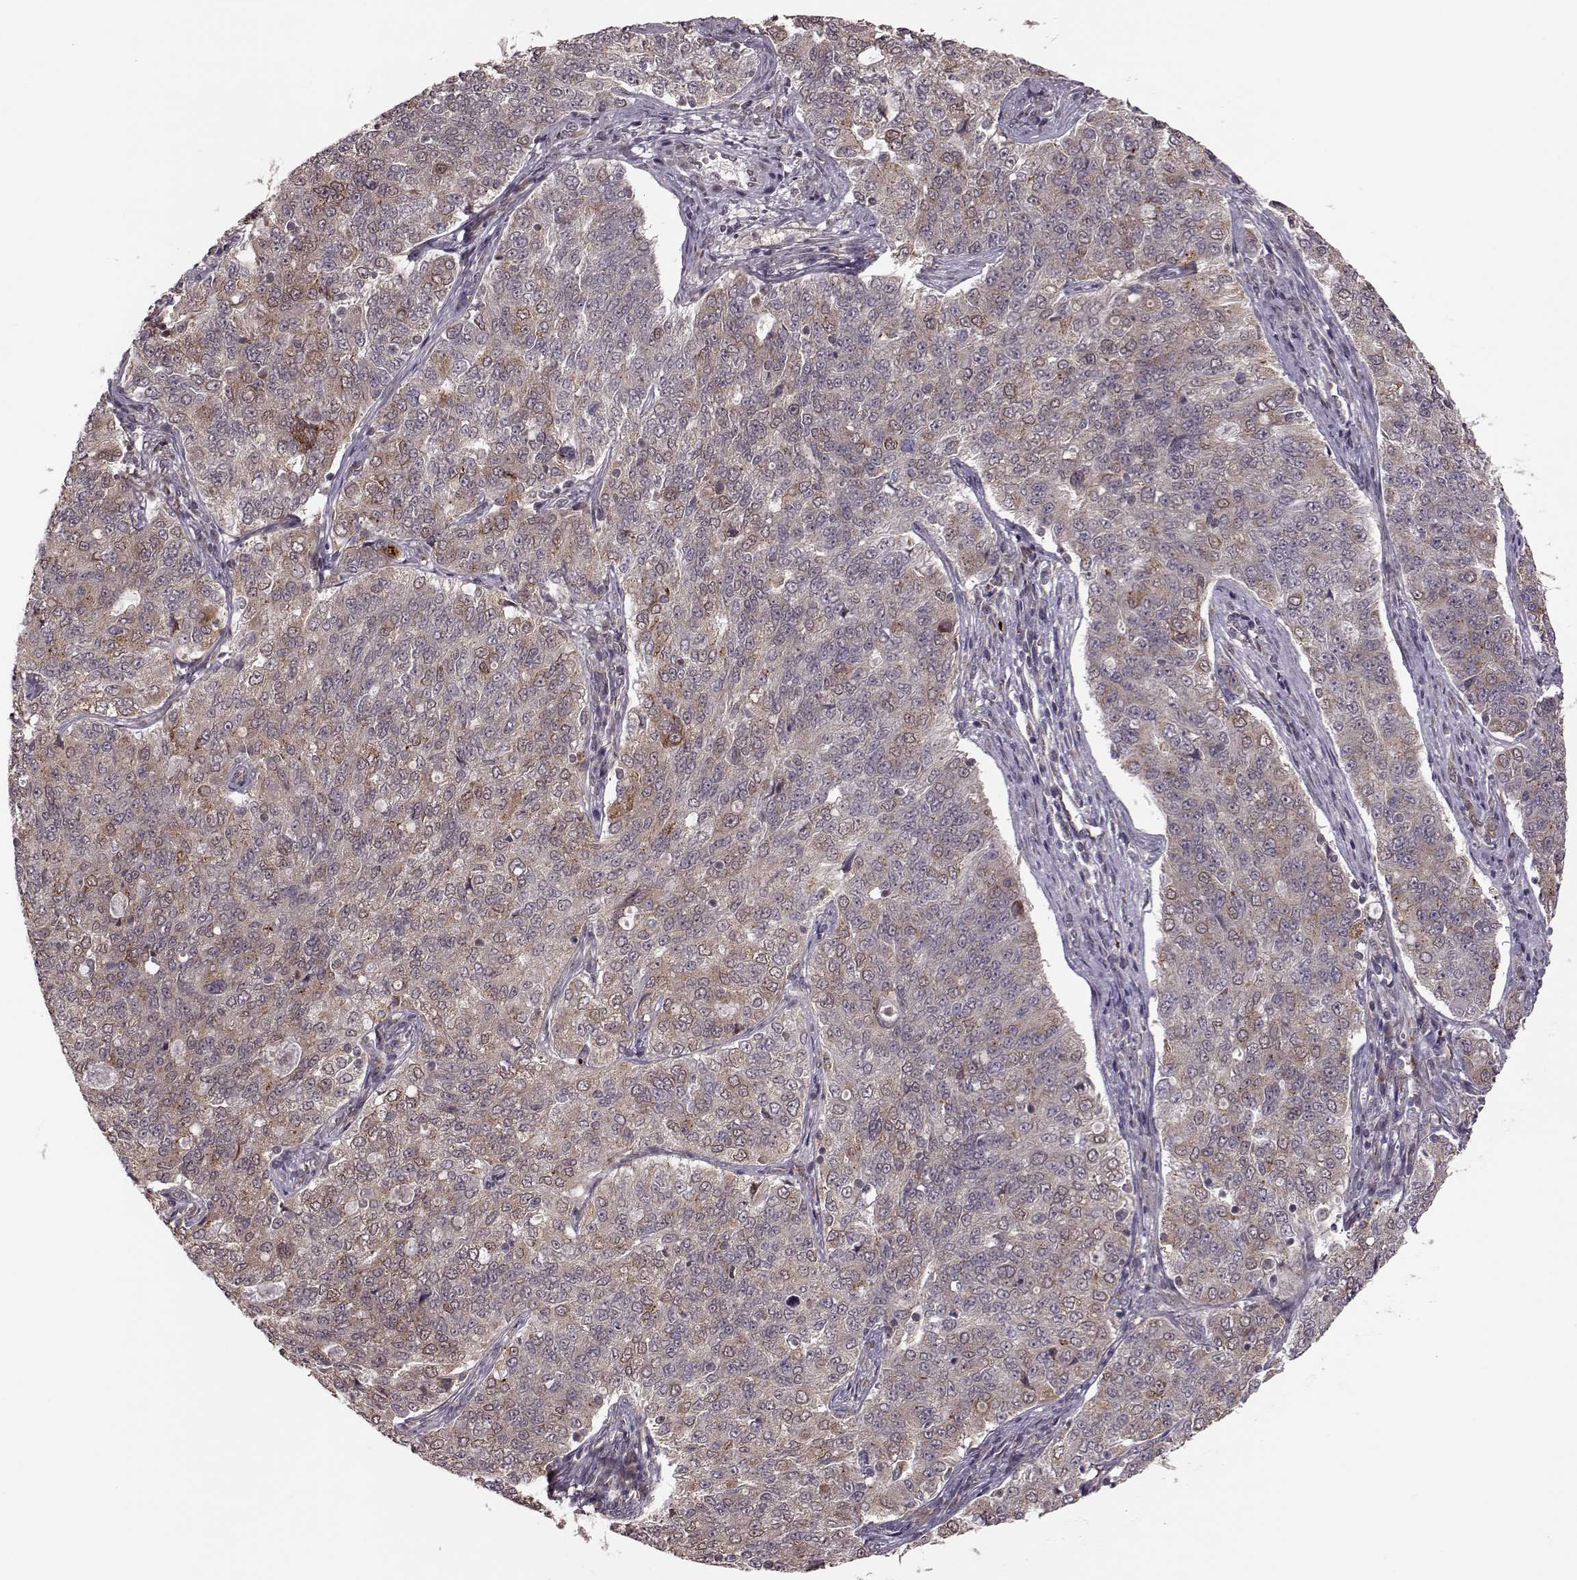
{"staining": {"intensity": "weak", "quantity": "25%-75%", "location": "cytoplasmic/membranous"}, "tissue": "endometrial cancer", "cell_type": "Tumor cells", "image_type": "cancer", "snomed": [{"axis": "morphology", "description": "Adenocarcinoma, NOS"}, {"axis": "topography", "description": "Endometrium"}], "caption": "This micrograph displays endometrial cancer (adenocarcinoma) stained with immunohistochemistry (IHC) to label a protein in brown. The cytoplasmic/membranous of tumor cells show weak positivity for the protein. Nuclei are counter-stained blue.", "gene": "YIPF5", "patient": {"sex": "female", "age": 43}}